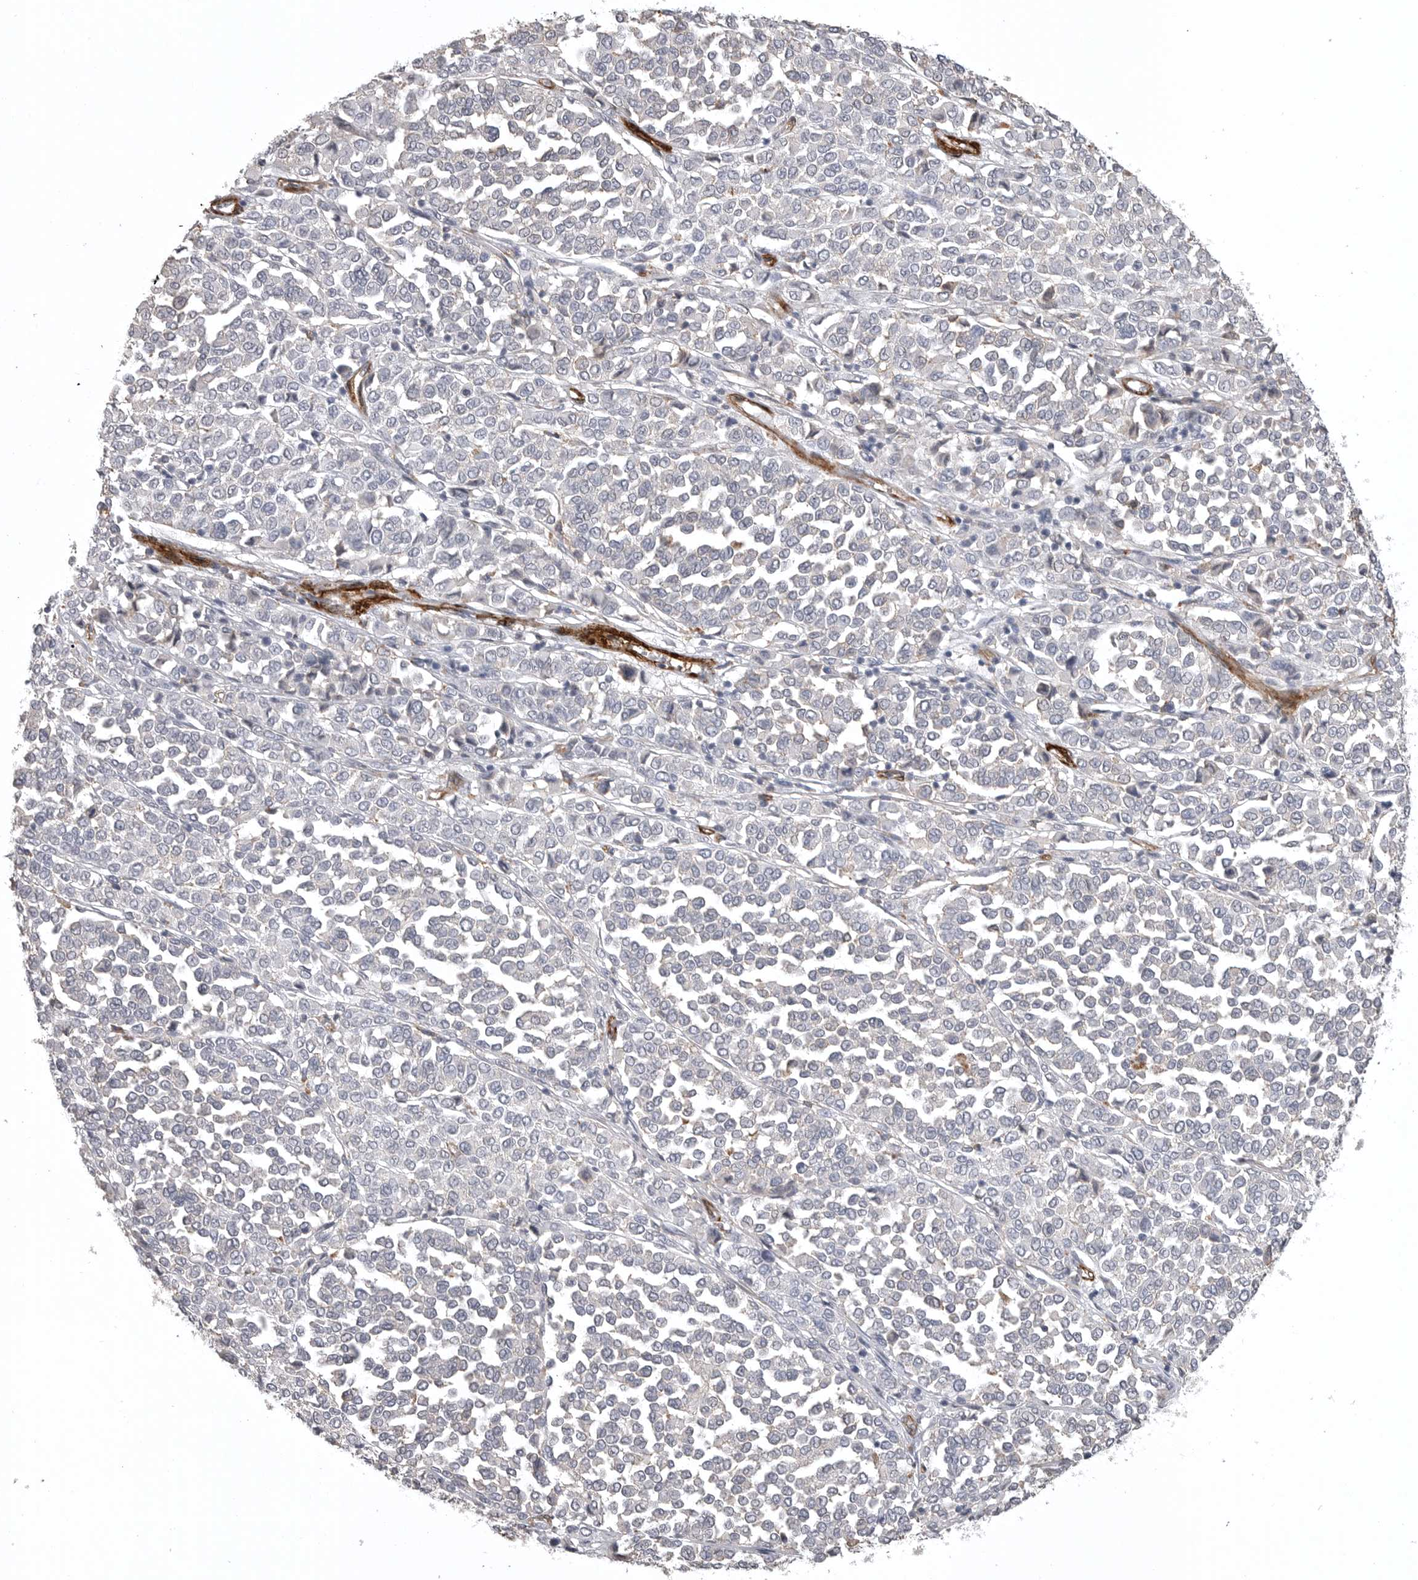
{"staining": {"intensity": "negative", "quantity": "none", "location": "none"}, "tissue": "melanoma", "cell_type": "Tumor cells", "image_type": "cancer", "snomed": [{"axis": "morphology", "description": "Malignant melanoma, Metastatic site"}, {"axis": "topography", "description": "Pancreas"}], "caption": "The photomicrograph reveals no staining of tumor cells in malignant melanoma (metastatic site).", "gene": "AOC3", "patient": {"sex": "female", "age": 30}}